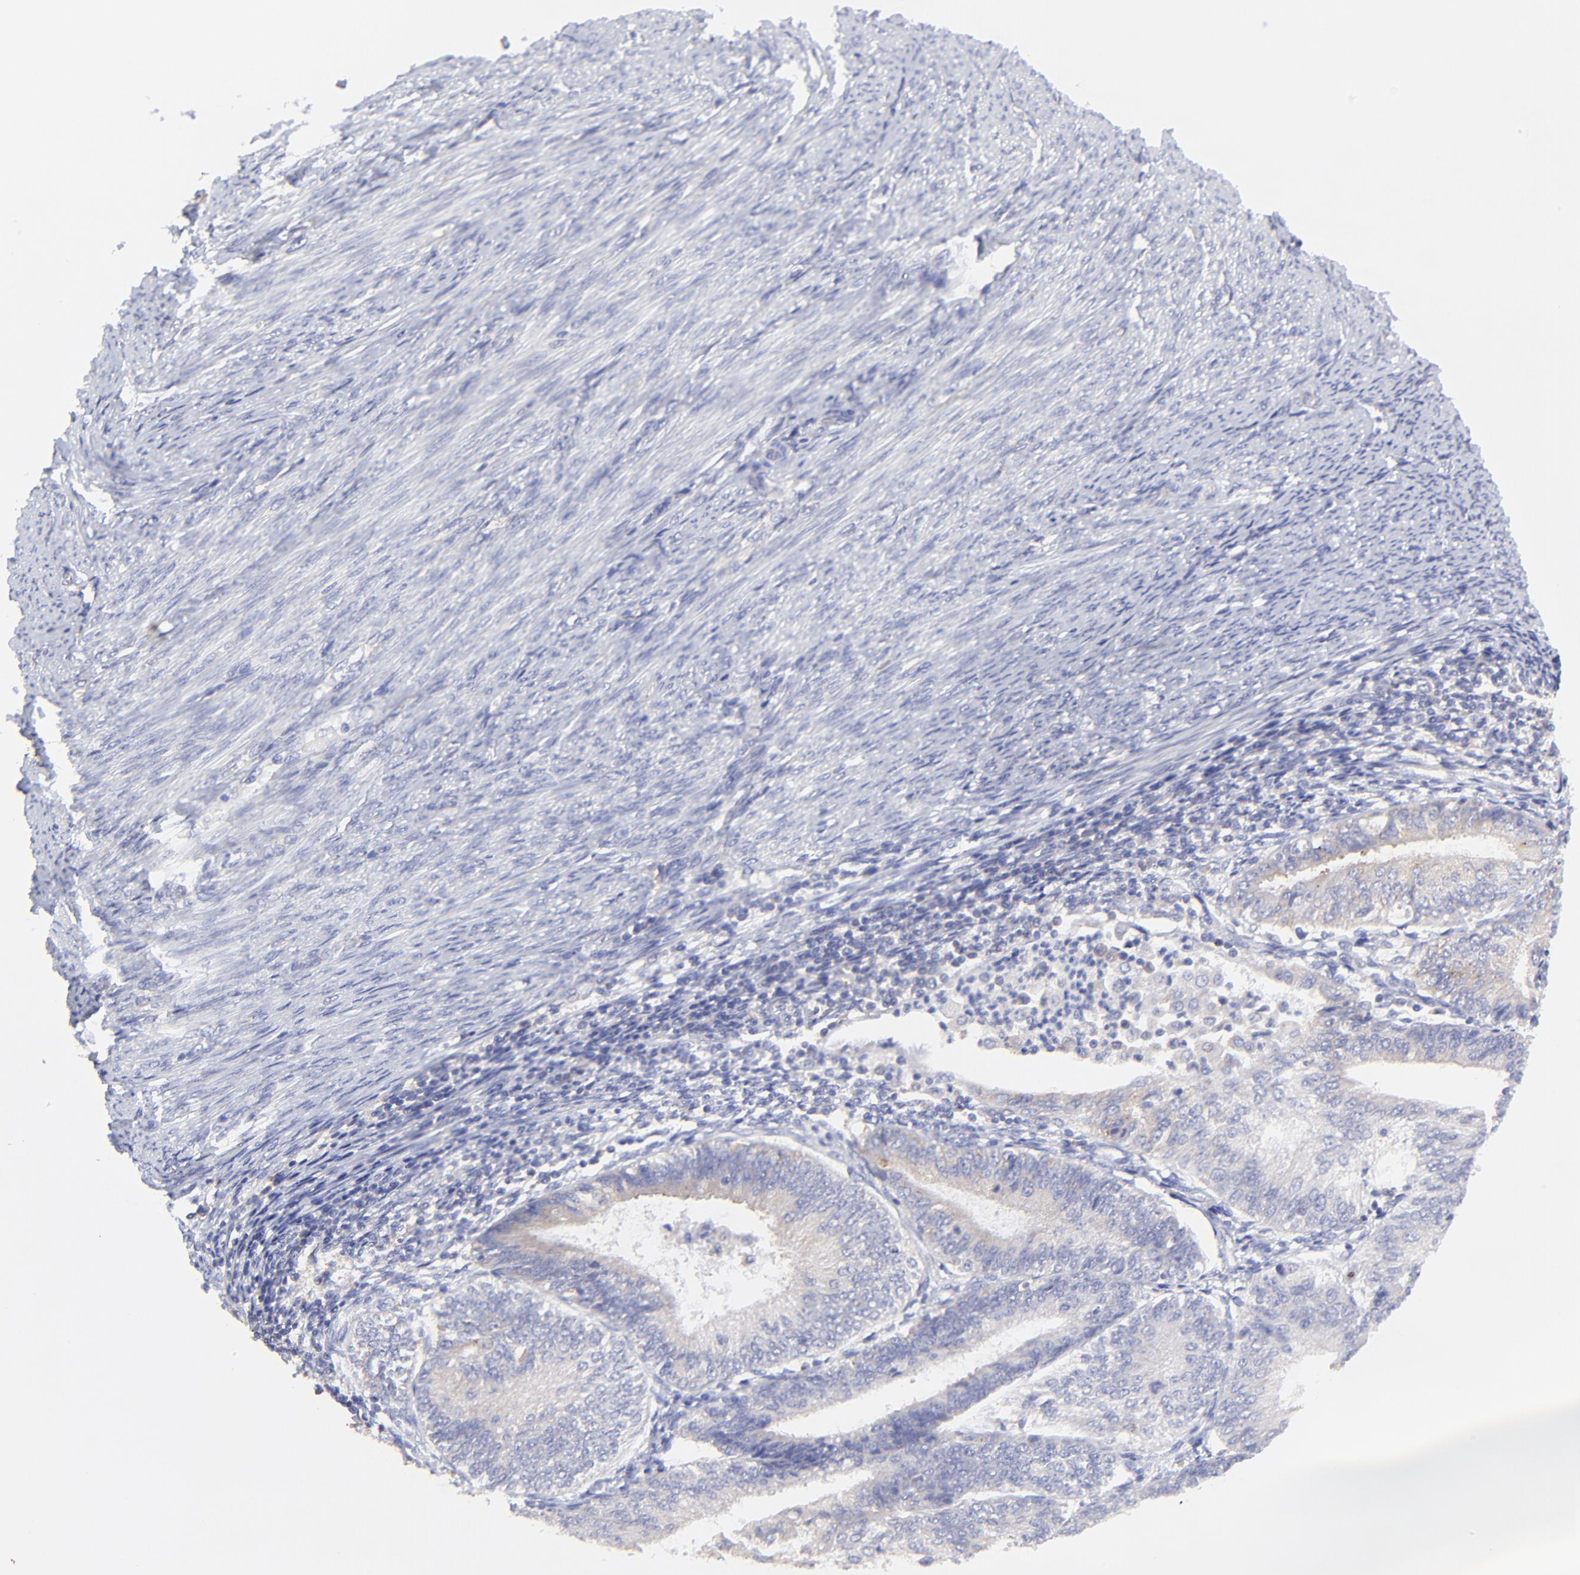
{"staining": {"intensity": "weak", "quantity": "<25%", "location": "cytoplasmic/membranous"}, "tissue": "endometrial cancer", "cell_type": "Tumor cells", "image_type": "cancer", "snomed": [{"axis": "morphology", "description": "Adenocarcinoma, NOS"}, {"axis": "topography", "description": "Endometrium"}], "caption": "An immunohistochemistry photomicrograph of endometrial adenocarcinoma is shown. There is no staining in tumor cells of endometrial adenocarcinoma.", "gene": "LHFPL1", "patient": {"sex": "female", "age": 55}}